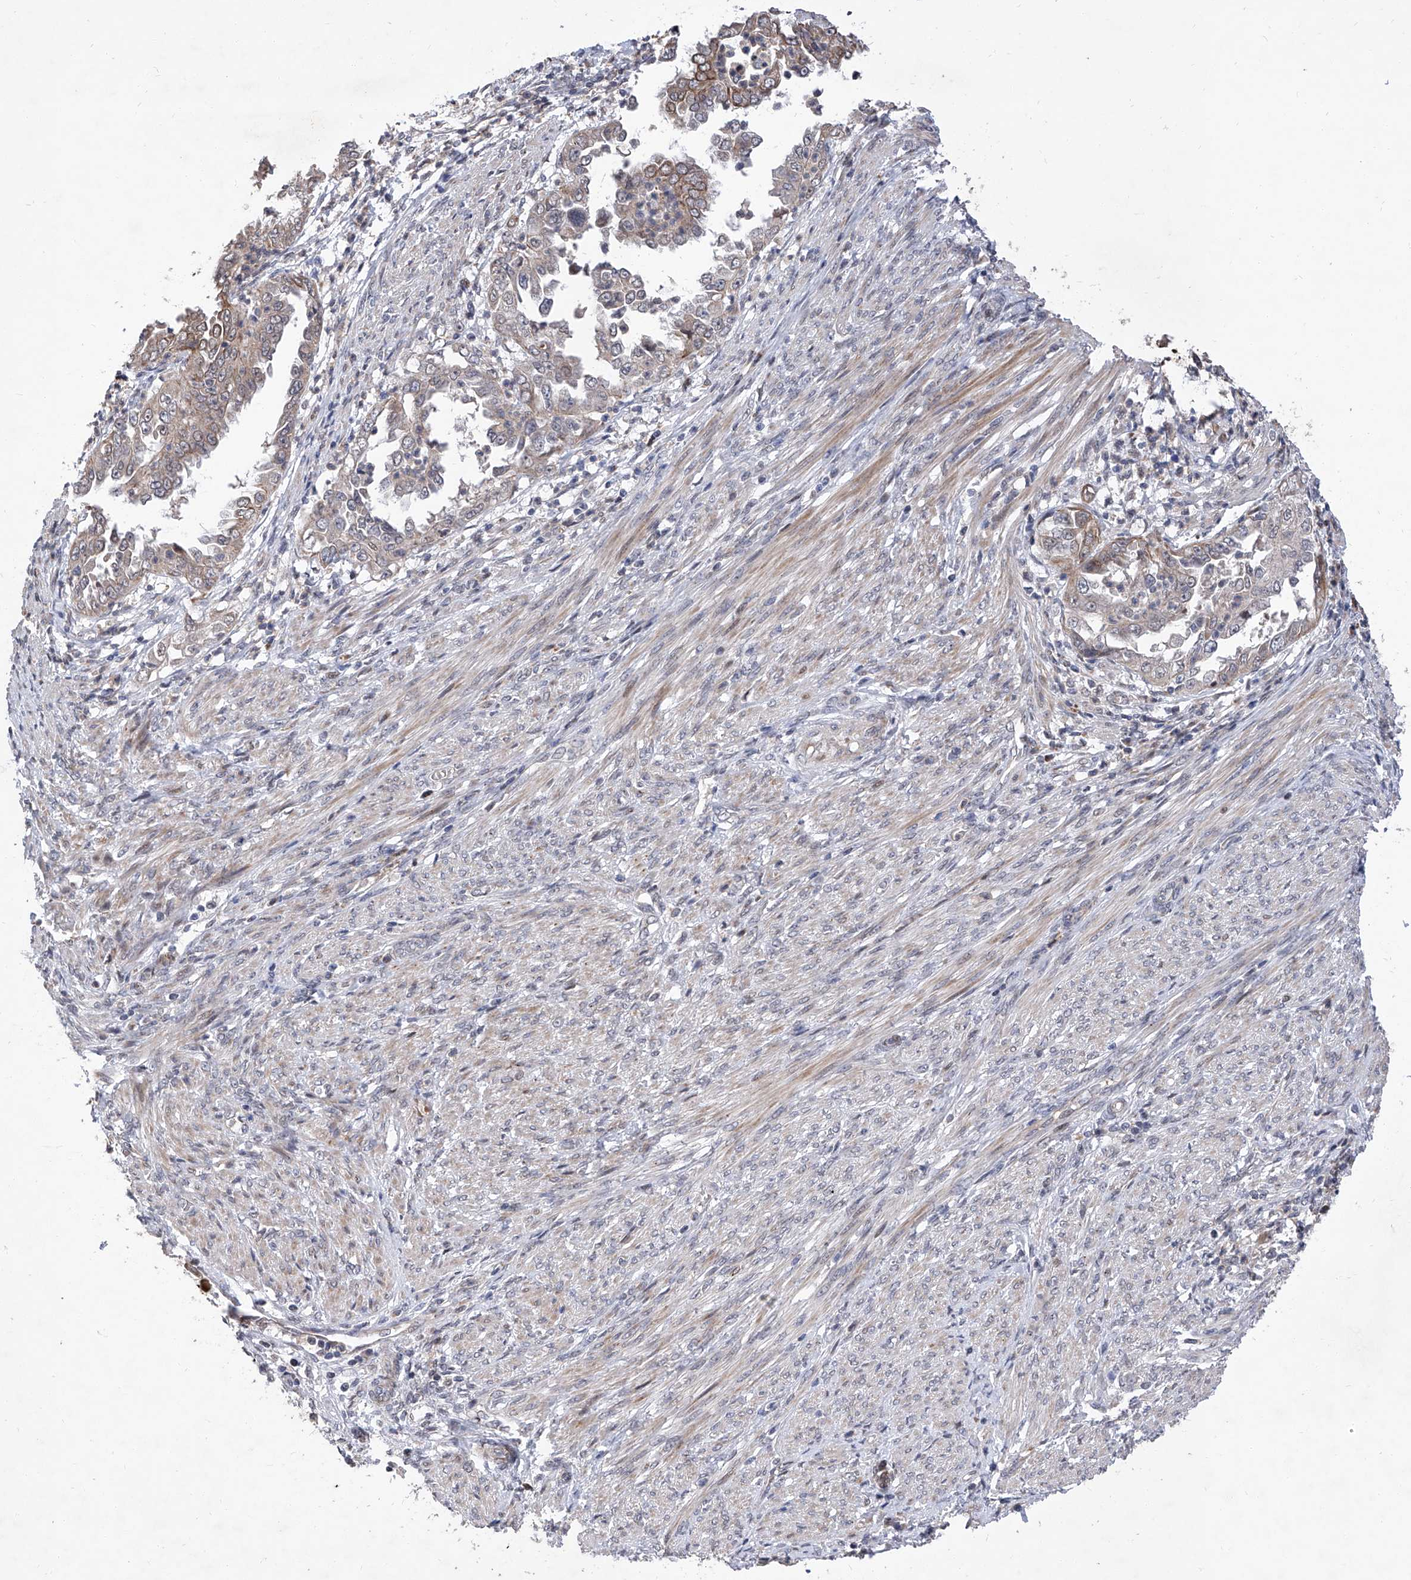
{"staining": {"intensity": "moderate", "quantity": "<25%", "location": "cytoplasmic/membranous"}, "tissue": "endometrial cancer", "cell_type": "Tumor cells", "image_type": "cancer", "snomed": [{"axis": "morphology", "description": "Adenocarcinoma, NOS"}, {"axis": "topography", "description": "Endometrium"}], "caption": "Tumor cells show moderate cytoplasmic/membranous expression in about <25% of cells in endometrial cancer. Ihc stains the protein of interest in brown and the nuclei are stained blue.", "gene": "FARP2", "patient": {"sex": "female", "age": 85}}